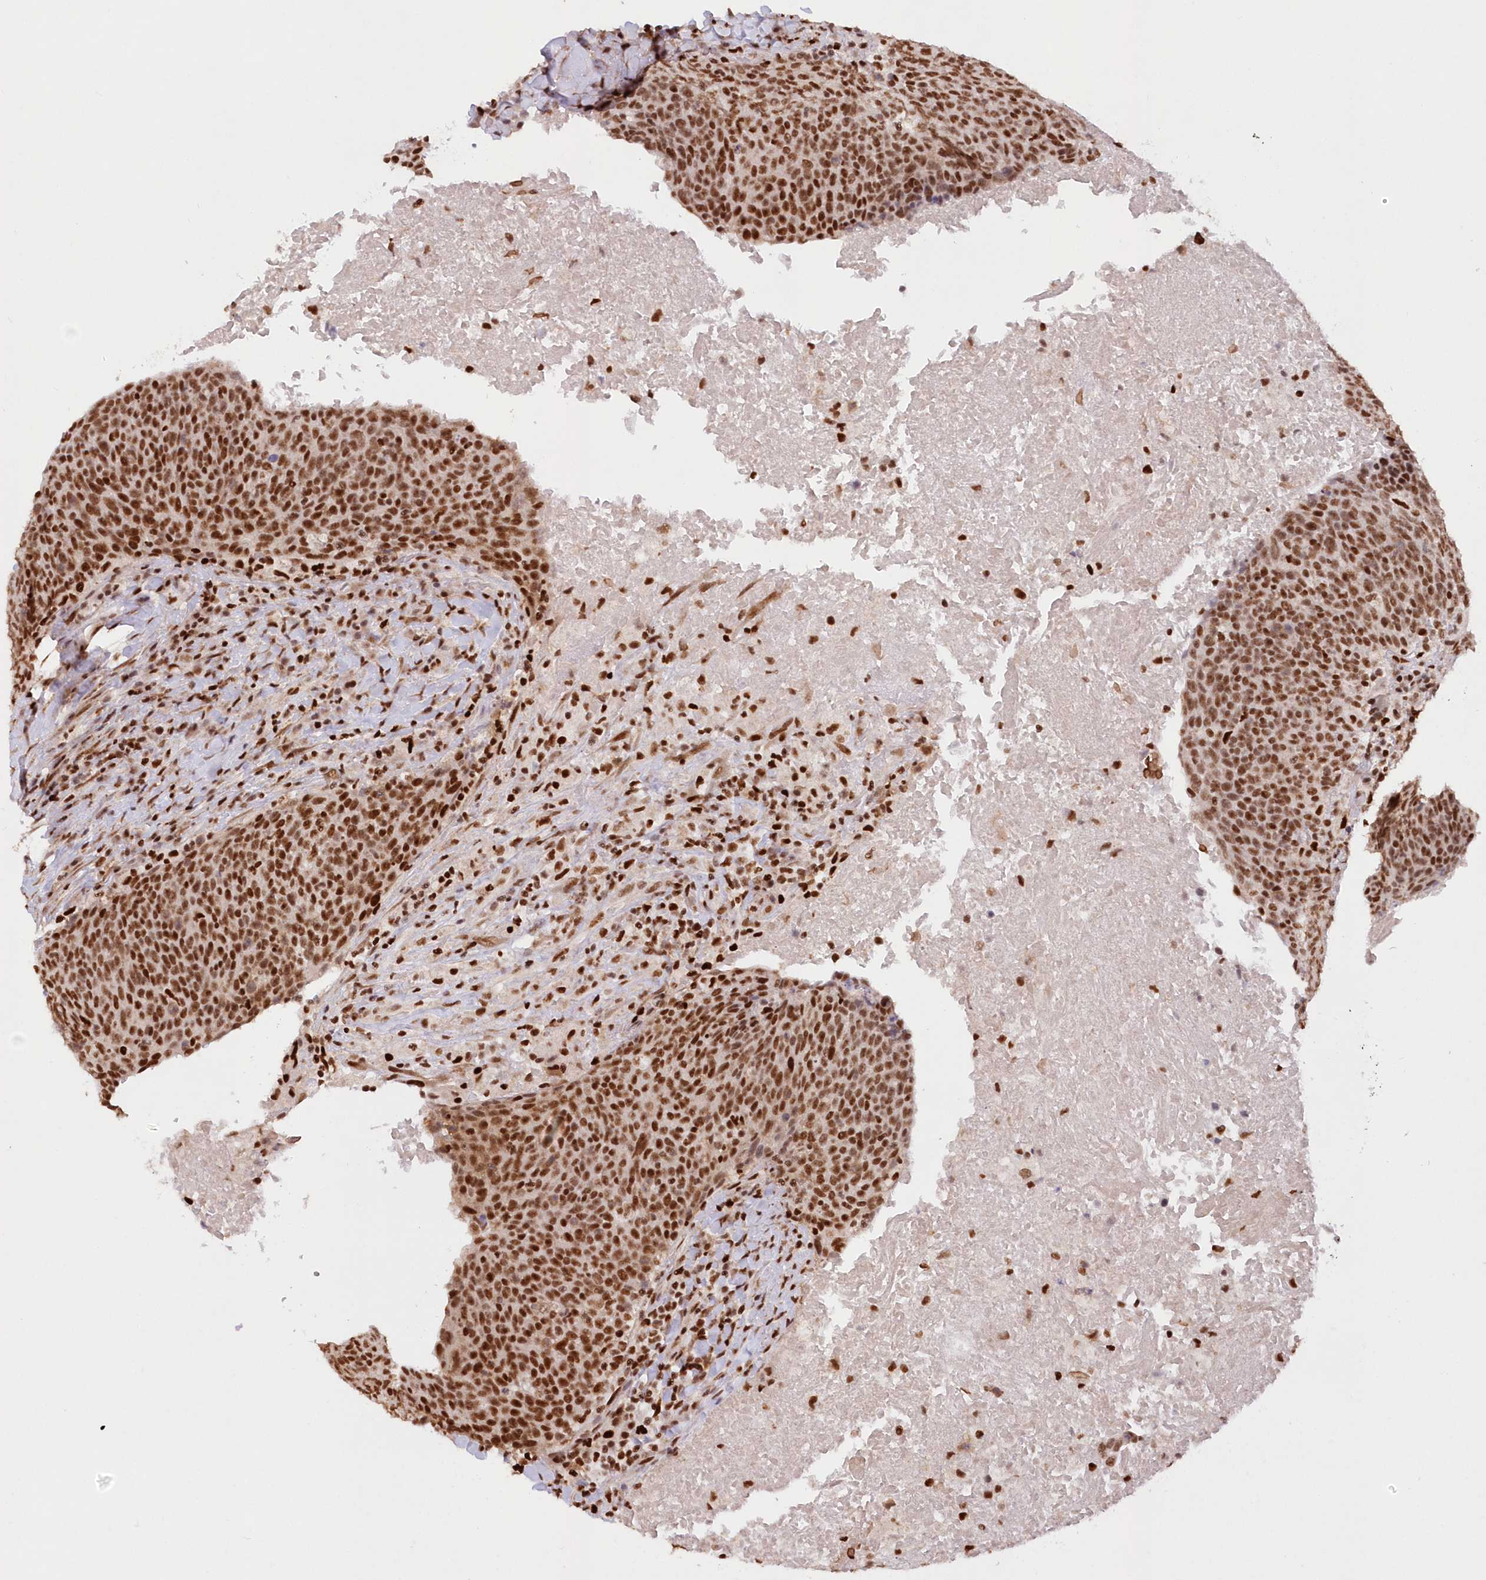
{"staining": {"intensity": "moderate", "quantity": ">75%", "location": "nuclear"}, "tissue": "head and neck cancer", "cell_type": "Tumor cells", "image_type": "cancer", "snomed": [{"axis": "morphology", "description": "Squamous cell carcinoma, NOS"}, {"axis": "morphology", "description": "Squamous cell carcinoma, metastatic, NOS"}, {"axis": "topography", "description": "Lymph node"}, {"axis": "topography", "description": "Head-Neck"}], "caption": "Head and neck metastatic squamous cell carcinoma was stained to show a protein in brown. There is medium levels of moderate nuclear staining in approximately >75% of tumor cells.", "gene": "POLR2B", "patient": {"sex": "male", "age": 62}}